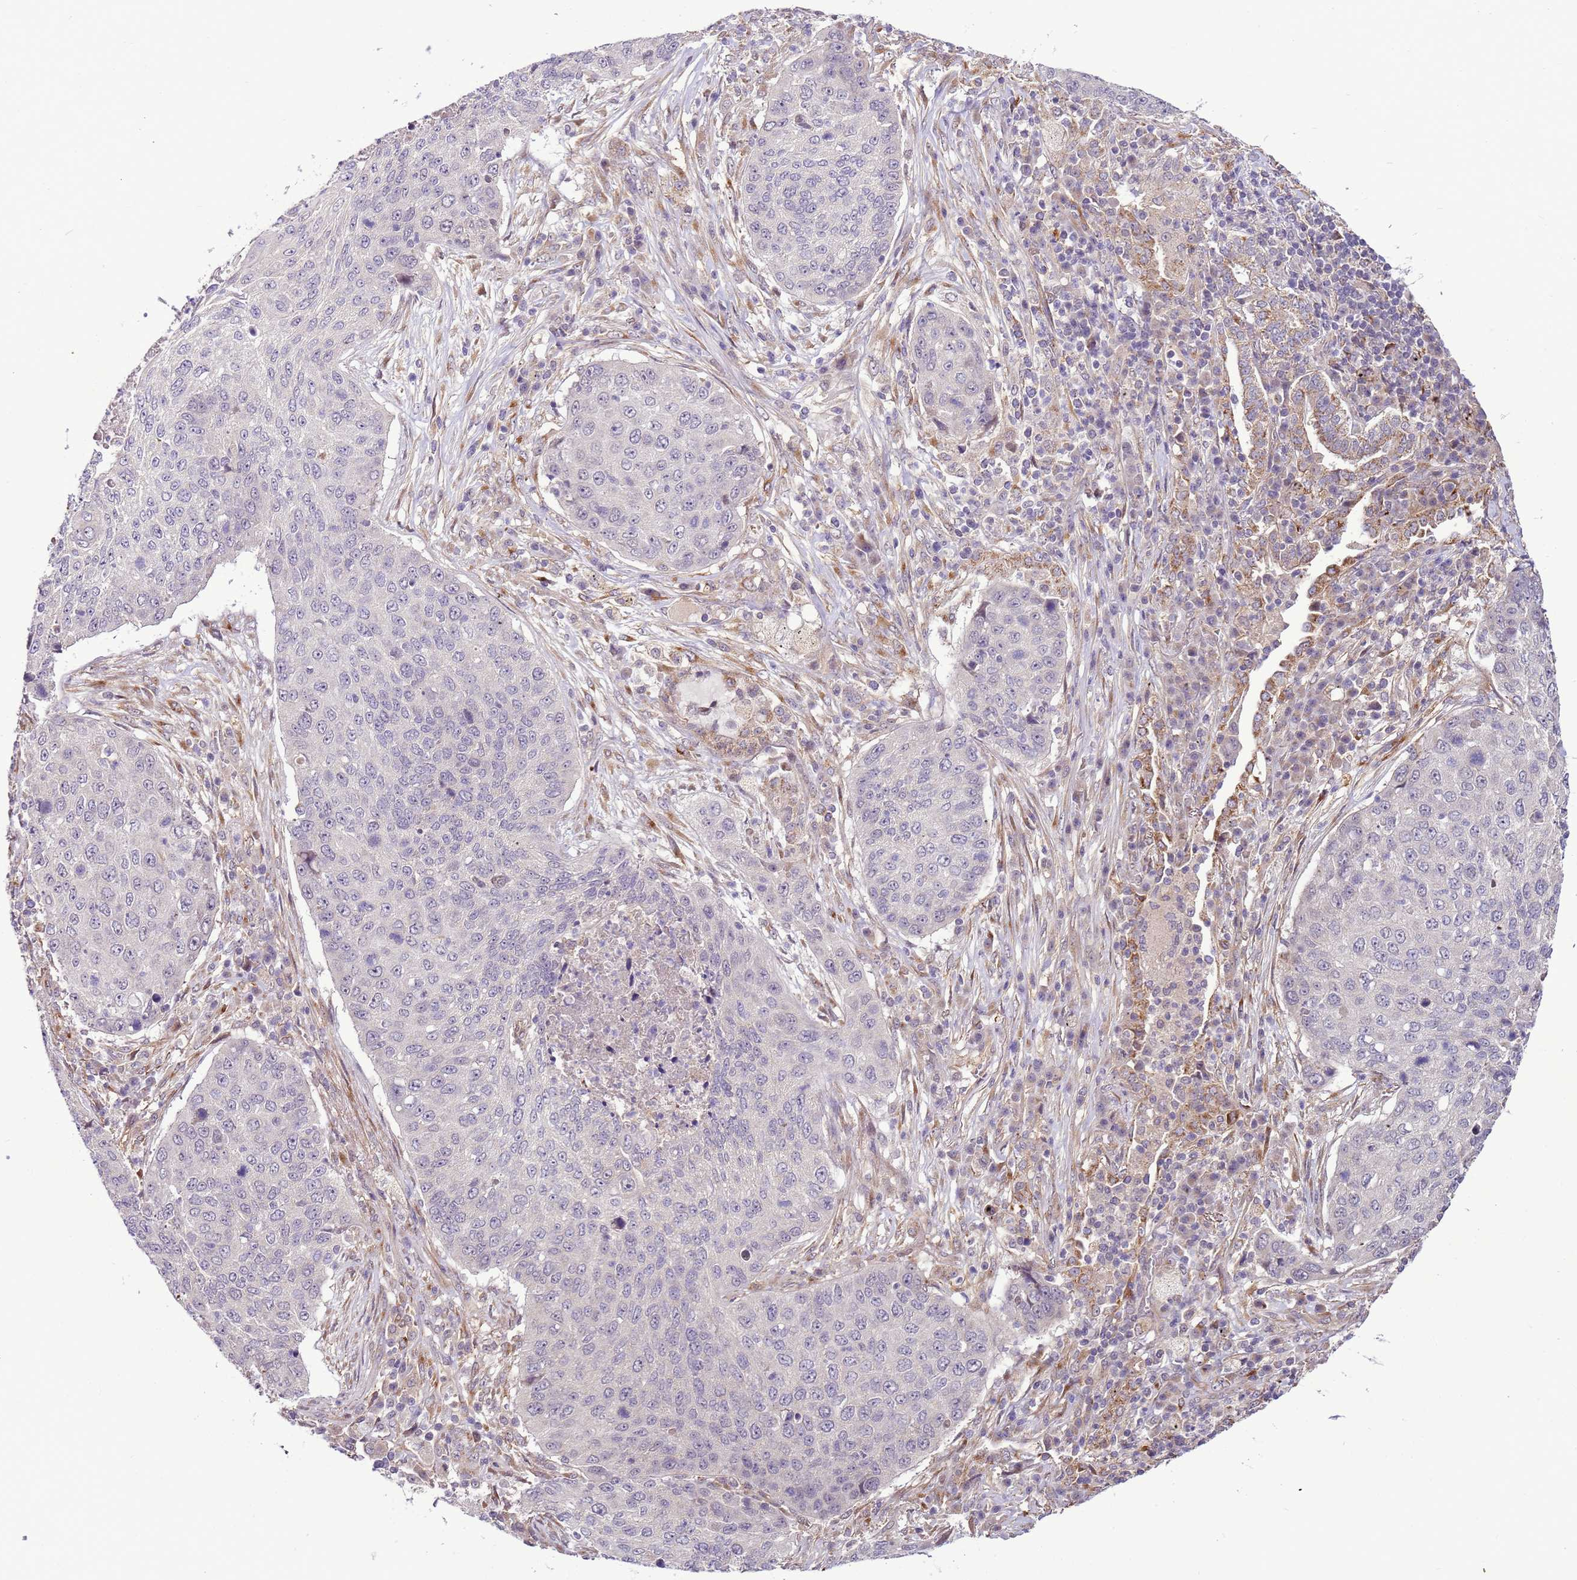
{"staining": {"intensity": "negative", "quantity": "none", "location": "none"}, "tissue": "lung cancer", "cell_type": "Tumor cells", "image_type": "cancer", "snomed": [{"axis": "morphology", "description": "Squamous cell carcinoma, NOS"}, {"axis": "topography", "description": "Lung"}], "caption": "IHC photomicrograph of lung cancer stained for a protein (brown), which displays no expression in tumor cells.", "gene": "SCARA3", "patient": {"sex": "female", "age": 63}}